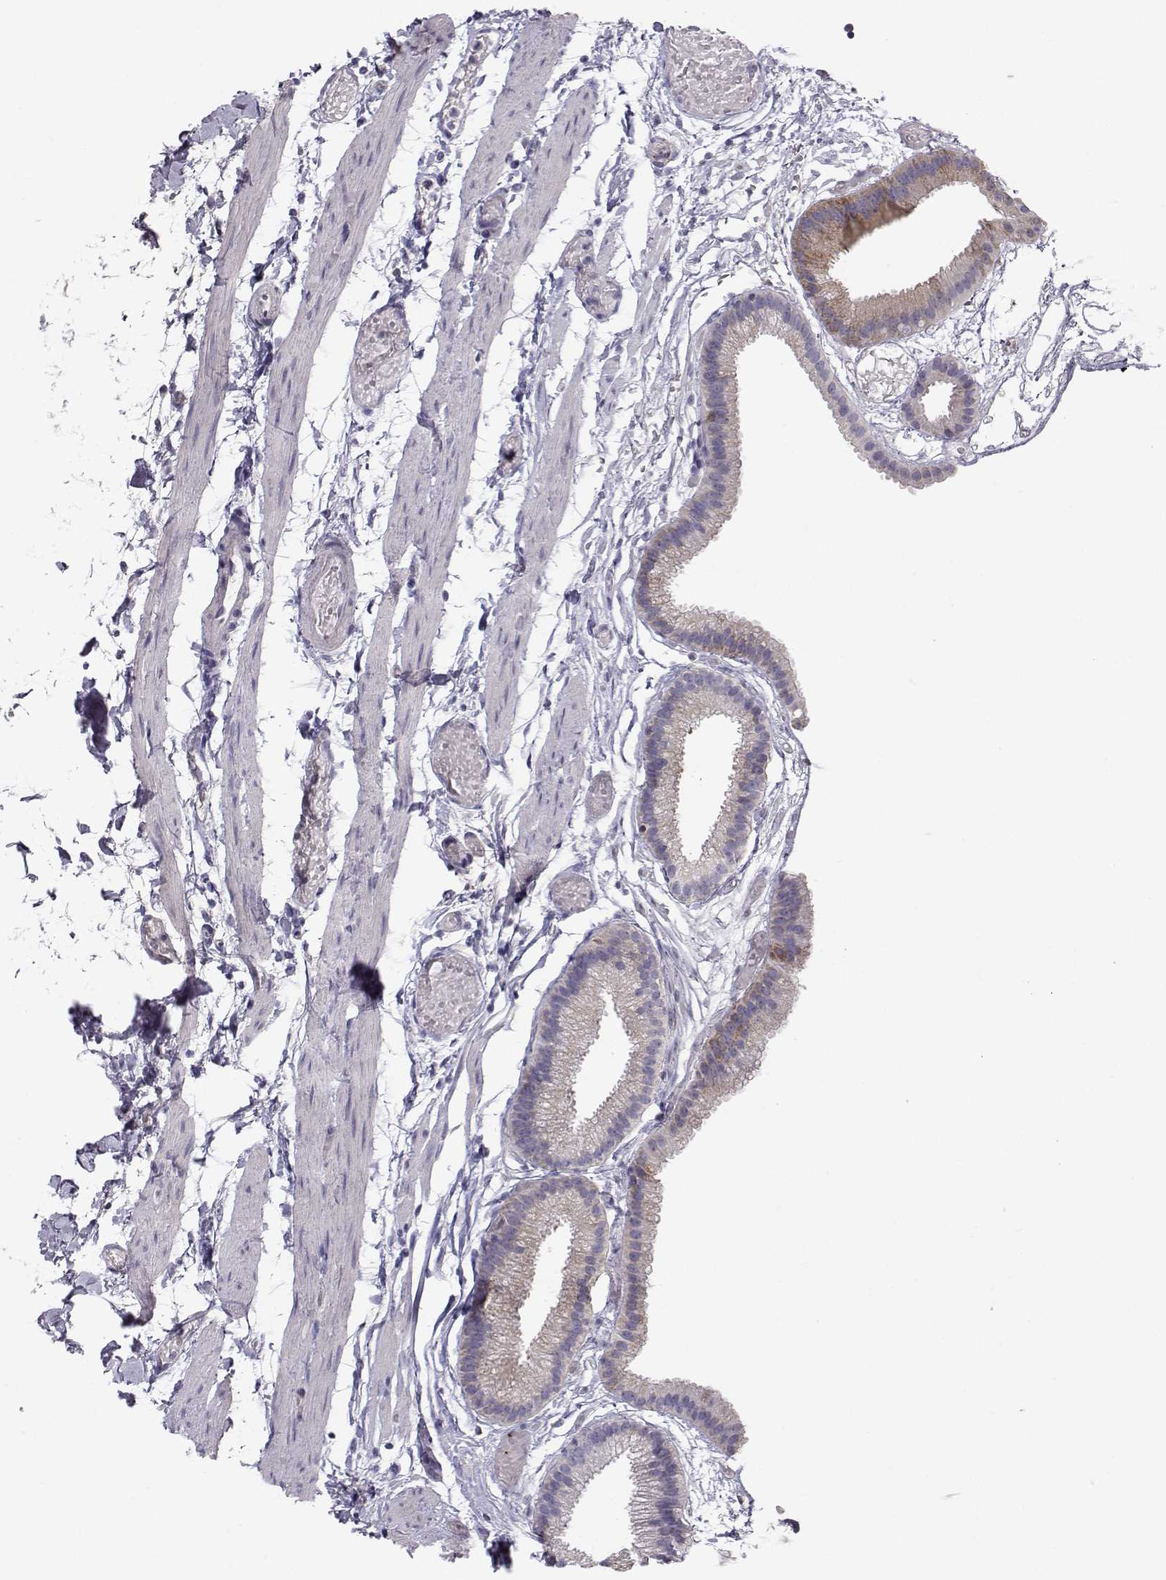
{"staining": {"intensity": "weak", "quantity": "<25%", "location": "cytoplasmic/membranous"}, "tissue": "gallbladder", "cell_type": "Glandular cells", "image_type": "normal", "snomed": [{"axis": "morphology", "description": "Normal tissue, NOS"}, {"axis": "topography", "description": "Gallbladder"}], "caption": "Human gallbladder stained for a protein using immunohistochemistry reveals no expression in glandular cells.", "gene": "KCNMB4", "patient": {"sex": "female", "age": 45}}